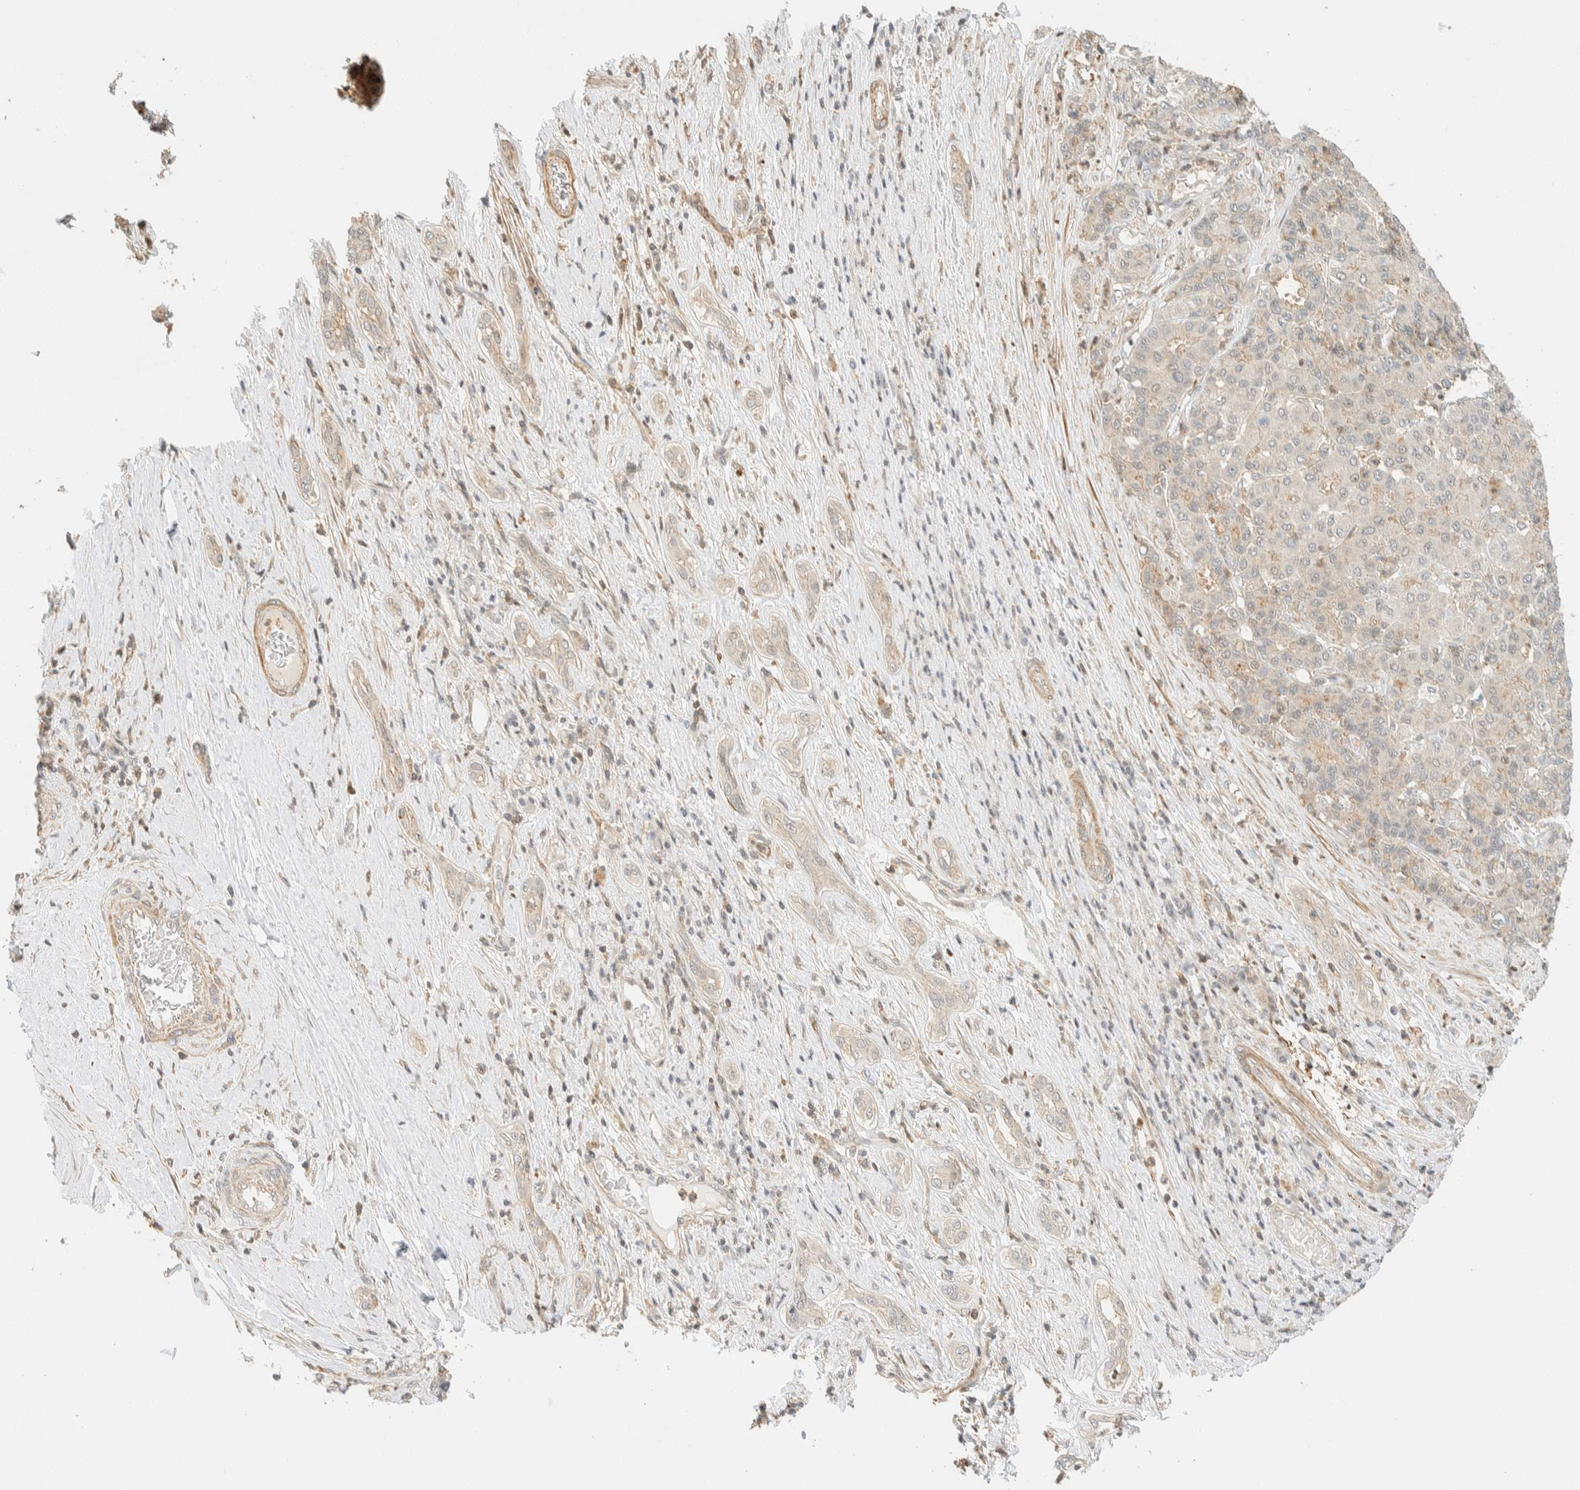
{"staining": {"intensity": "weak", "quantity": "<25%", "location": "cytoplasmic/membranous"}, "tissue": "liver cancer", "cell_type": "Tumor cells", "image_type": "cancer", "snomed": [{"axis": "morphology", "description": "Carcinoma, Hepatocellular, NOS"}, {"axis": "topography", "description": "Liver"}], "caption": "Human liver cancer (hepatocellular carcinoma) stained for a protein using immunohistochemistry (IHC) exhibits no expression in tumor cells.", "gene": "ARFGEF1", "patient": {"sex": "male", "age": 65}}